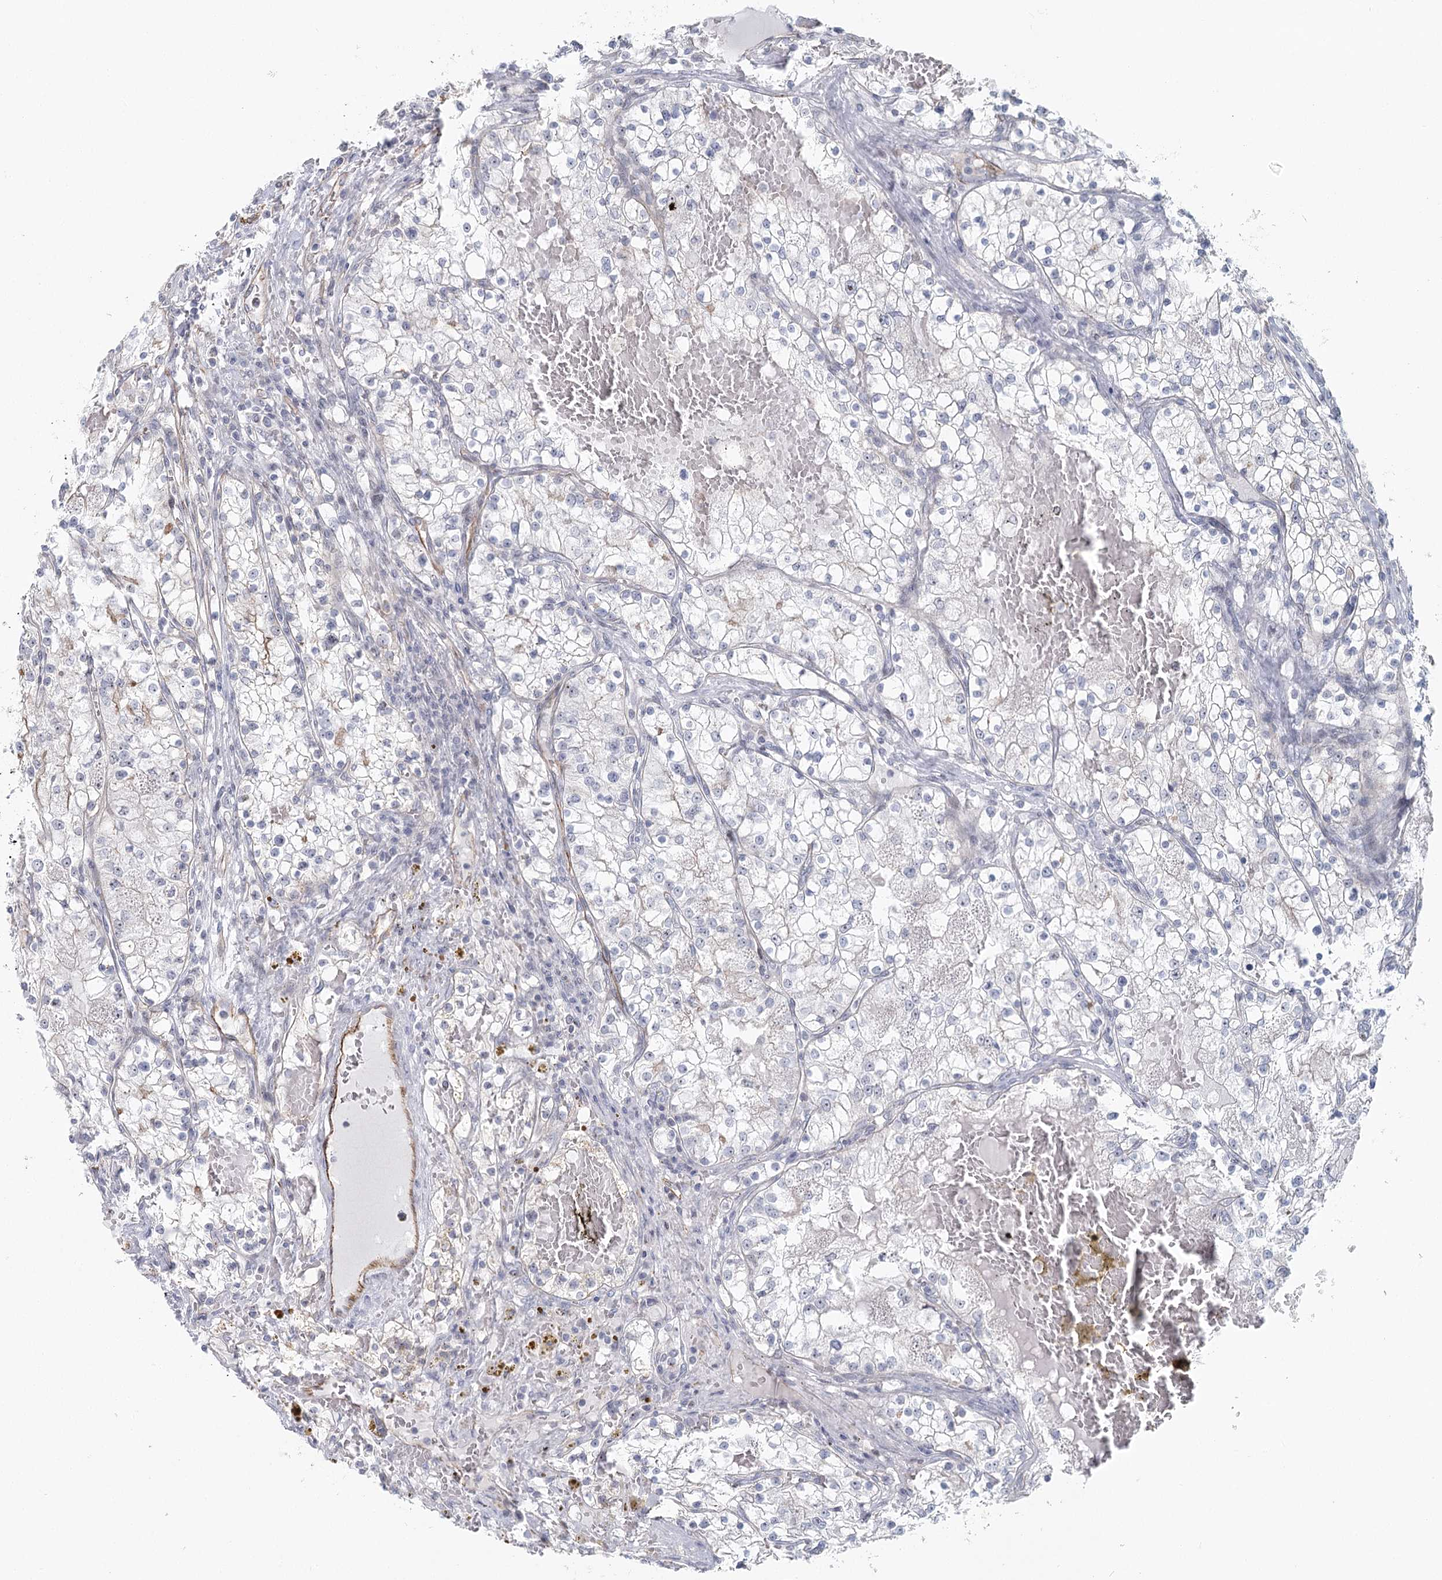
{"staining": {"intensity": "negative", "quantity": "none", "location": "none"}, "tissue": "renal cancer", "cell_type": "Tumor cells", "image_type": "cancer", "snomed": [{"axis": "morphology", "description": "Normal tissue, NOS"}, {"axis": "morphology", "description": "Adenocarcinoma, NOS"}, {"axis": "topography", "description": "Kidney"}], "caption": "Image shows no protein staining in tumor cells of renal cancer (adenocarcinoma) tissue.", "gene": "ABHD8", "patient": {"sex": "male", "age": 68}}